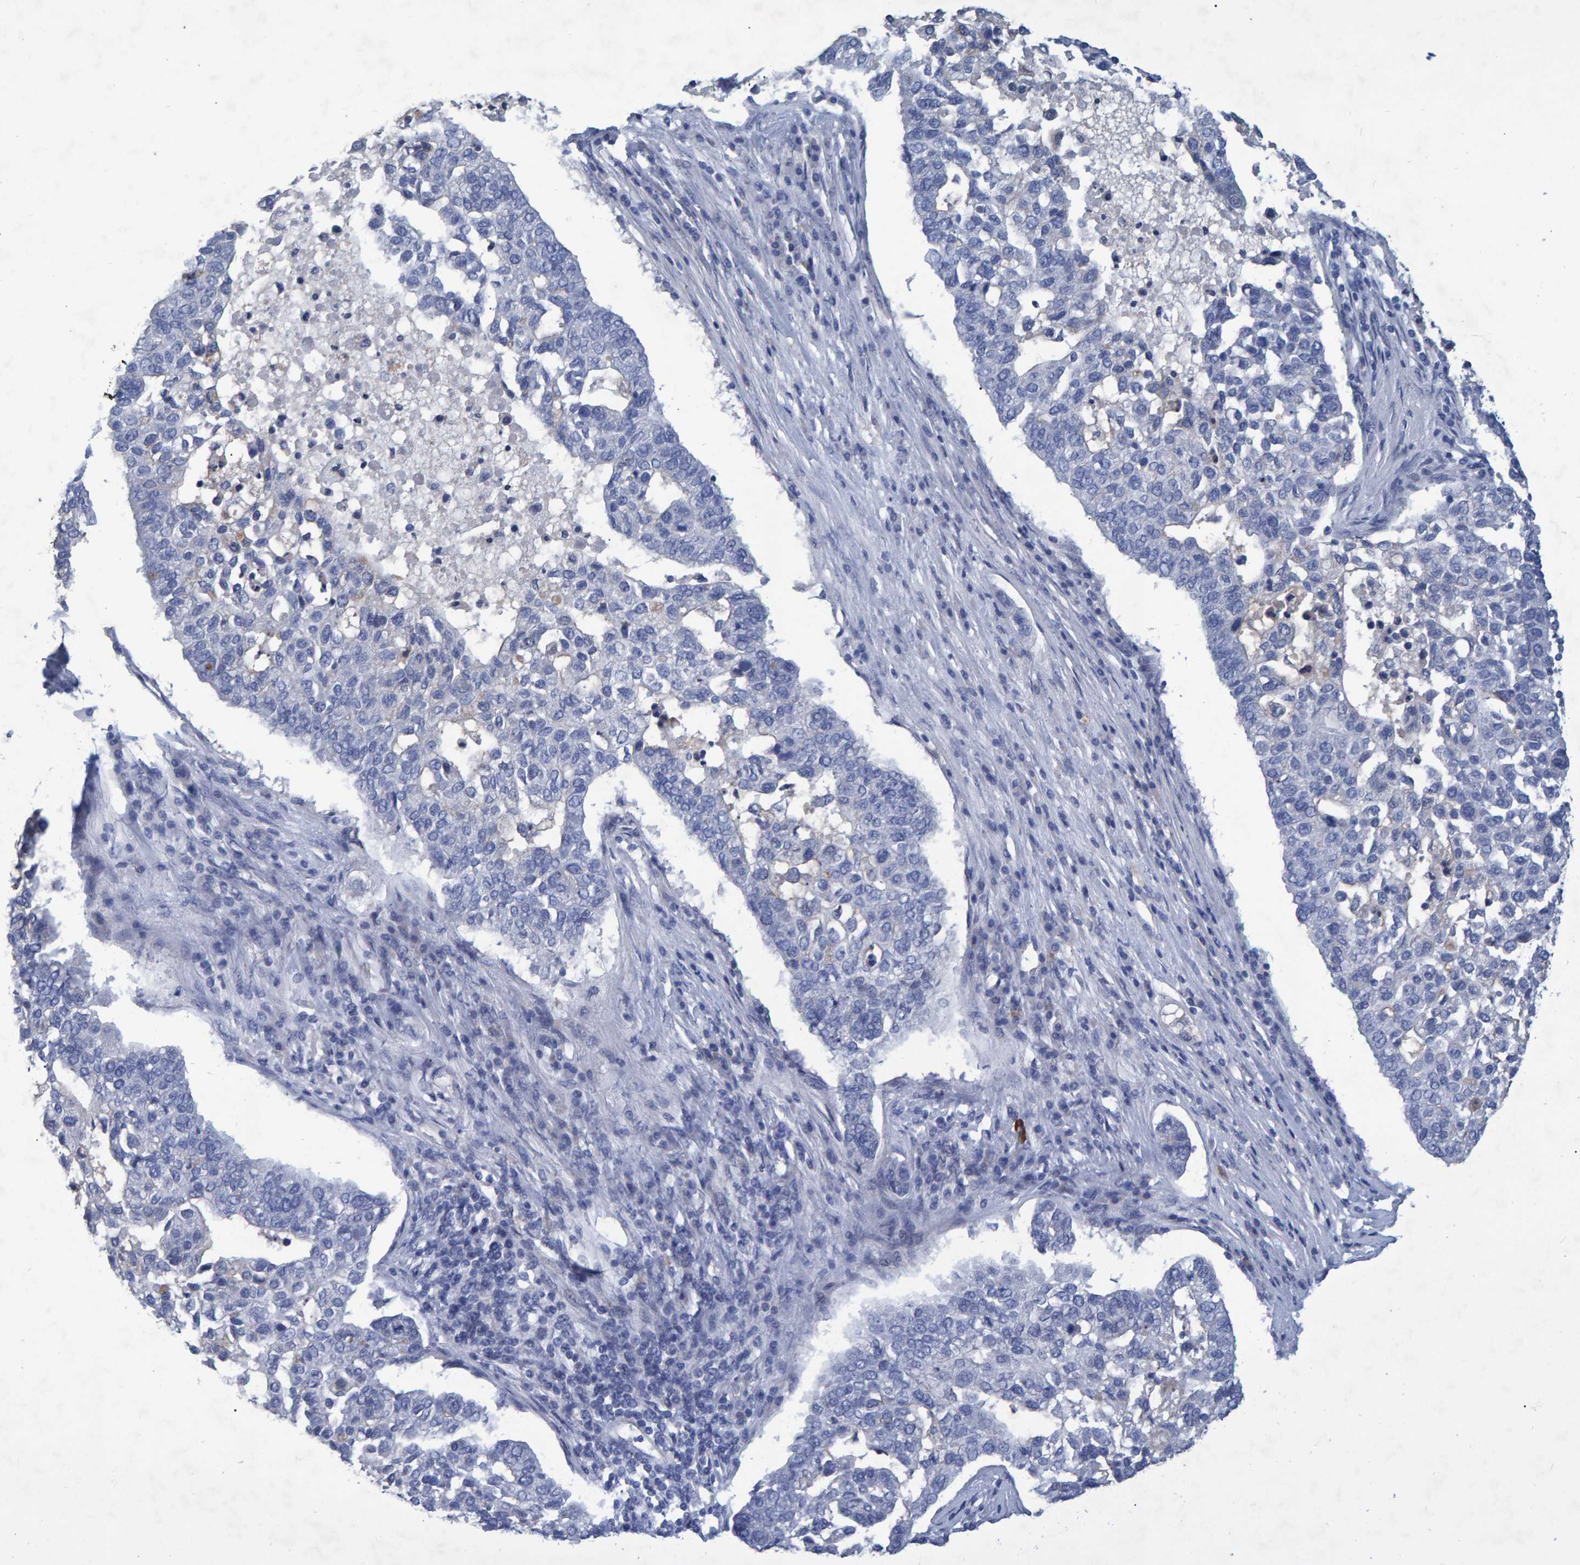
{"staining": {"intensity": "negative", "quantity": "none", "location": "none"}, "tissue": "pancreatic cancer", "cell_type": "Tumor cells", "image_type": "cancer", "snomed": [{"axis": "morphology", "description": "Adenocarcinoma, NOS"}, {"axis": "topography", "description": "Pancreas"}], "caption": "This is an IHC micrograph of human pancreatic cancer (adenocarcinoma). There is no expression in tumor cells.", "gene": "QKI", "patient": {"sex": "female", "age": 61}}